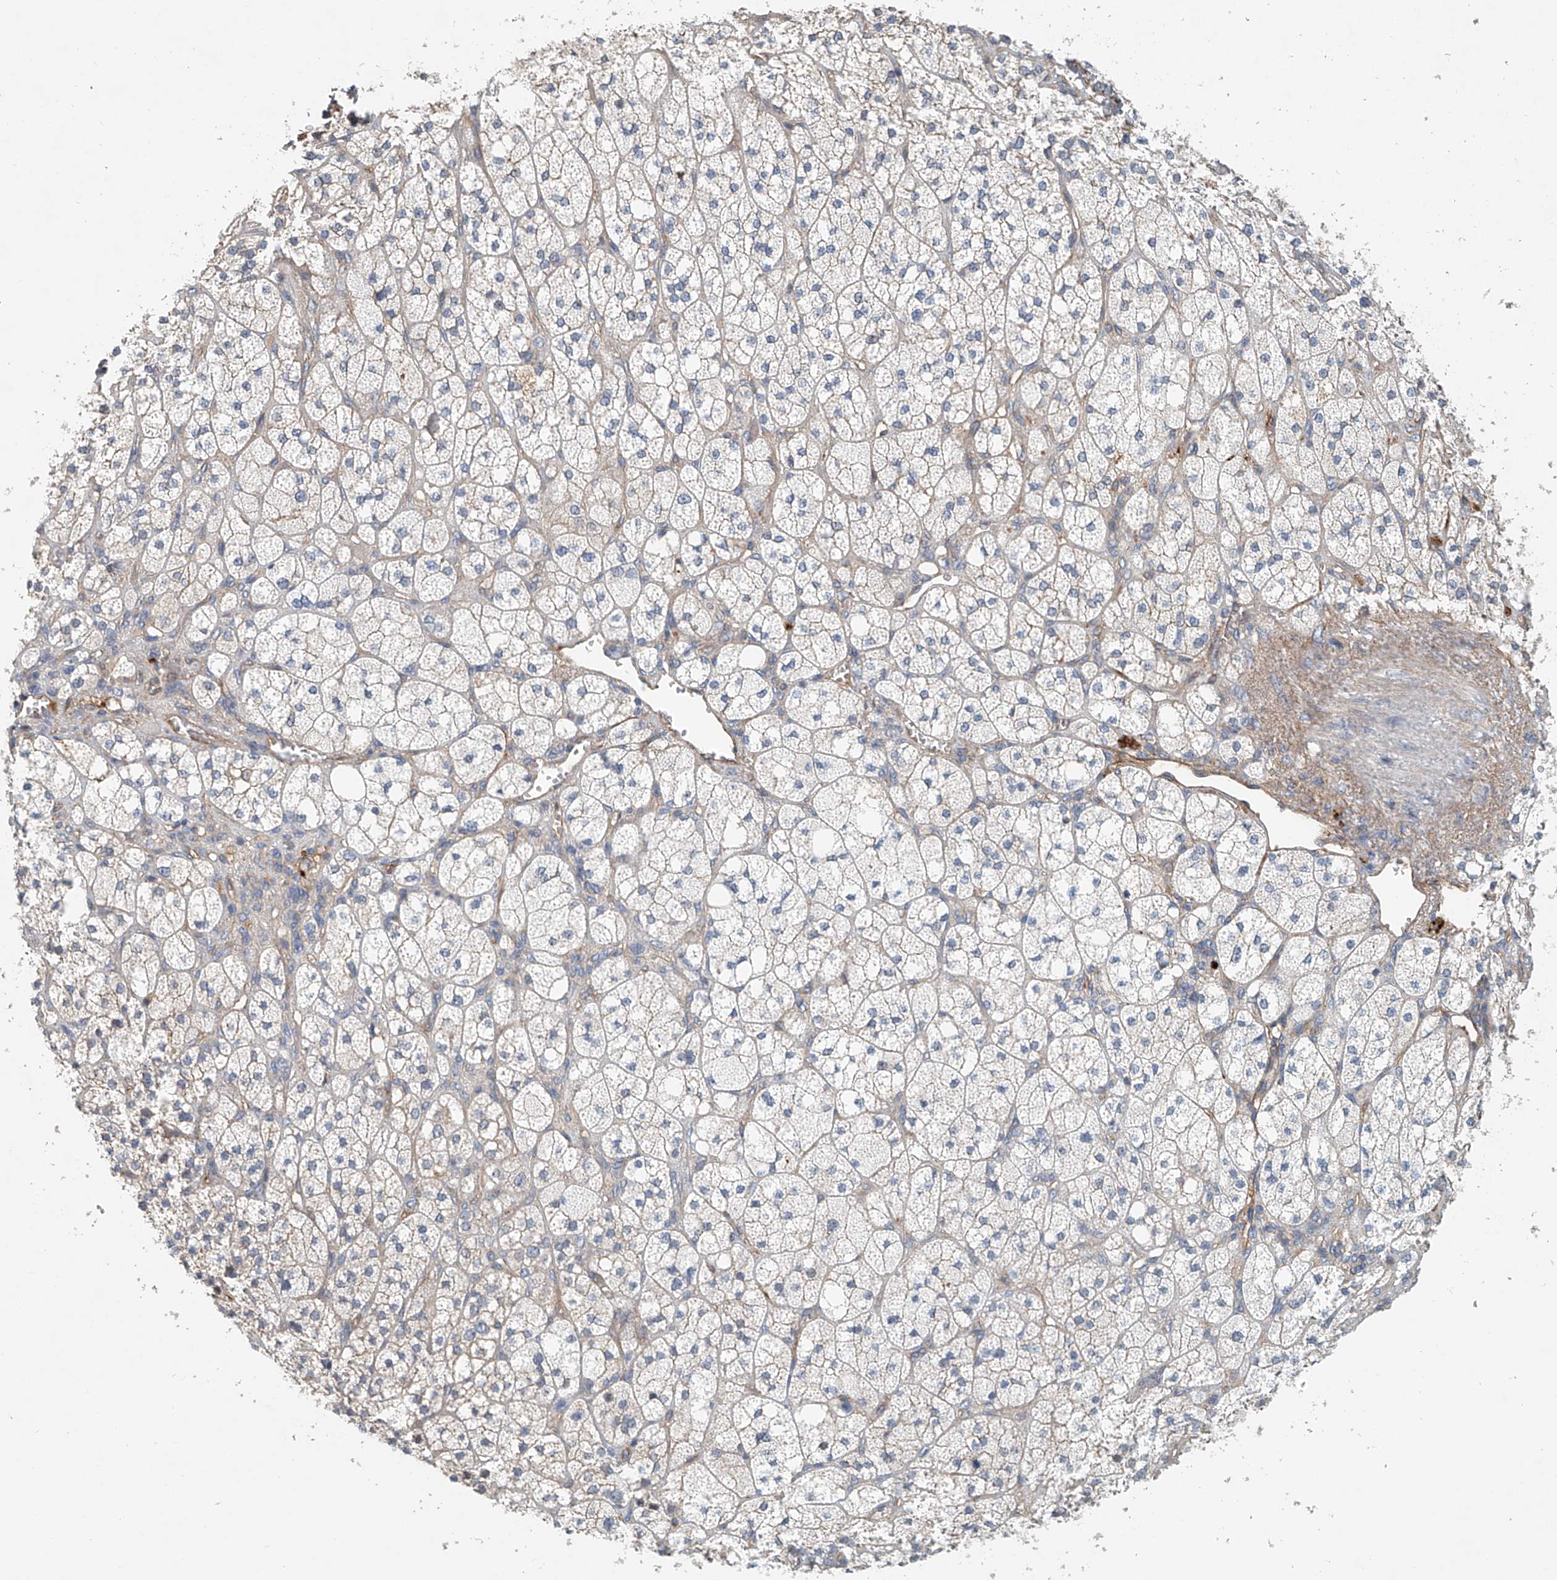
{"staining": {"intensity": "weak", "quantity": "<25%", "location": "cytoplasmic/membranous"}, "tissue": "adrenal gland", "cell_type": "Glandular cells", "image_type": "normal", "snomed": [{"axis": "morphology", "description": "Normal tissue, NOS"}, {"axis": "topography", "description": "Adrenal gland"}], "caption": "Immunohistochemistry (IHC) of benign human adrenal gland exhibits no positivity in glandular cells.", "gene": "FRYL", "patient": {"sex": "male", "age": 61}}